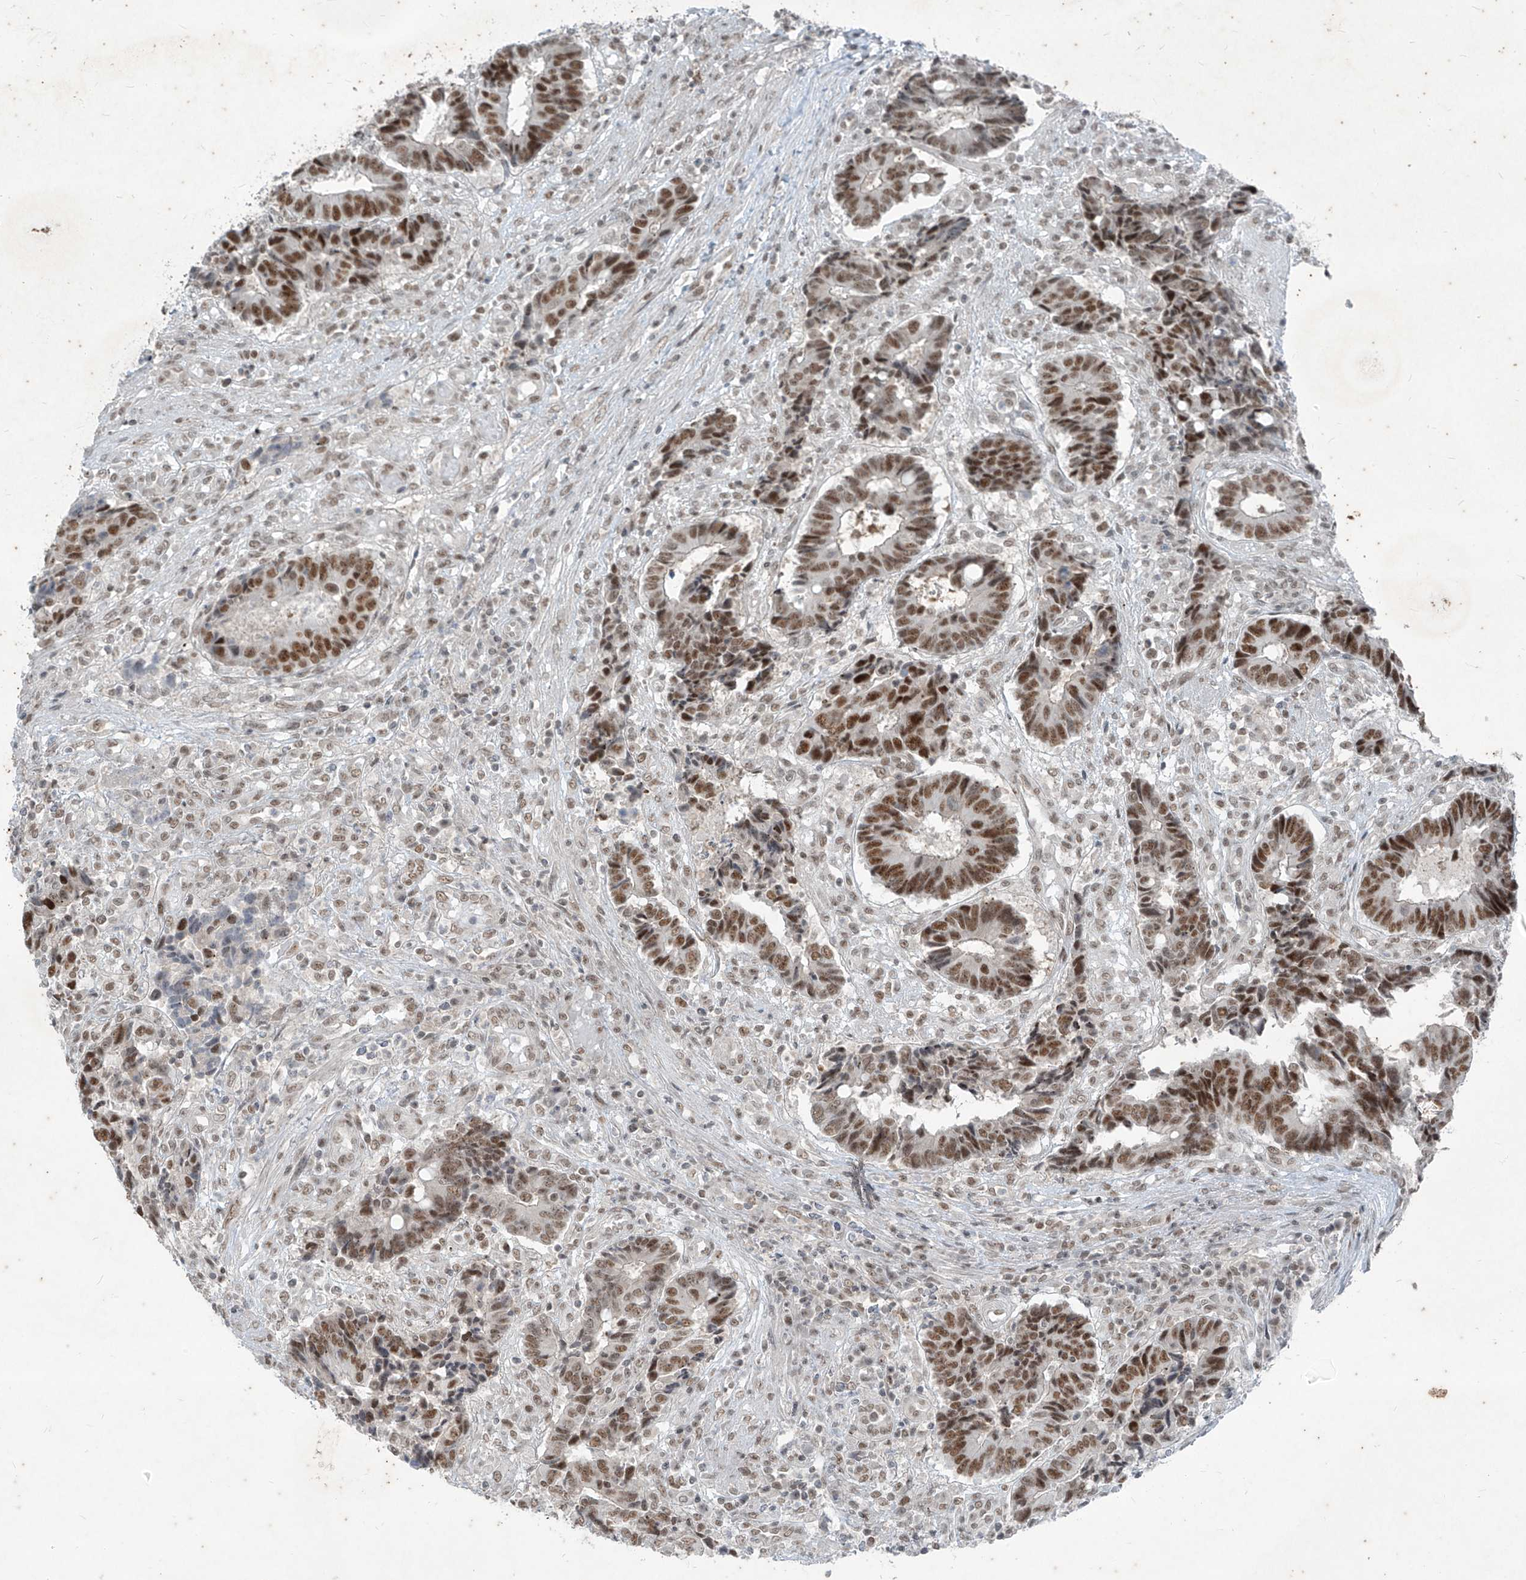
{"staining": {"intensity": "moderate", "quantity": ">75%", "location": "nuclear"}, "tissue": "colorectal cancer", "cell_type": "Tumor cells", "image_type": "cancer", "snomed": [{"axis": "morphology", "description": "Adenocarcinoma, NOS"}, {"axis": "topography", "description": "Rectum"}], "caption": "Immunohistochemical staining of human colorectal cancer (adenocarcinoma) exhibits moderate nuclear protein staining in about >75% of tumor cells.", "gene": "ZNF354B", "patient": {"sex": "male", "age": 84}}